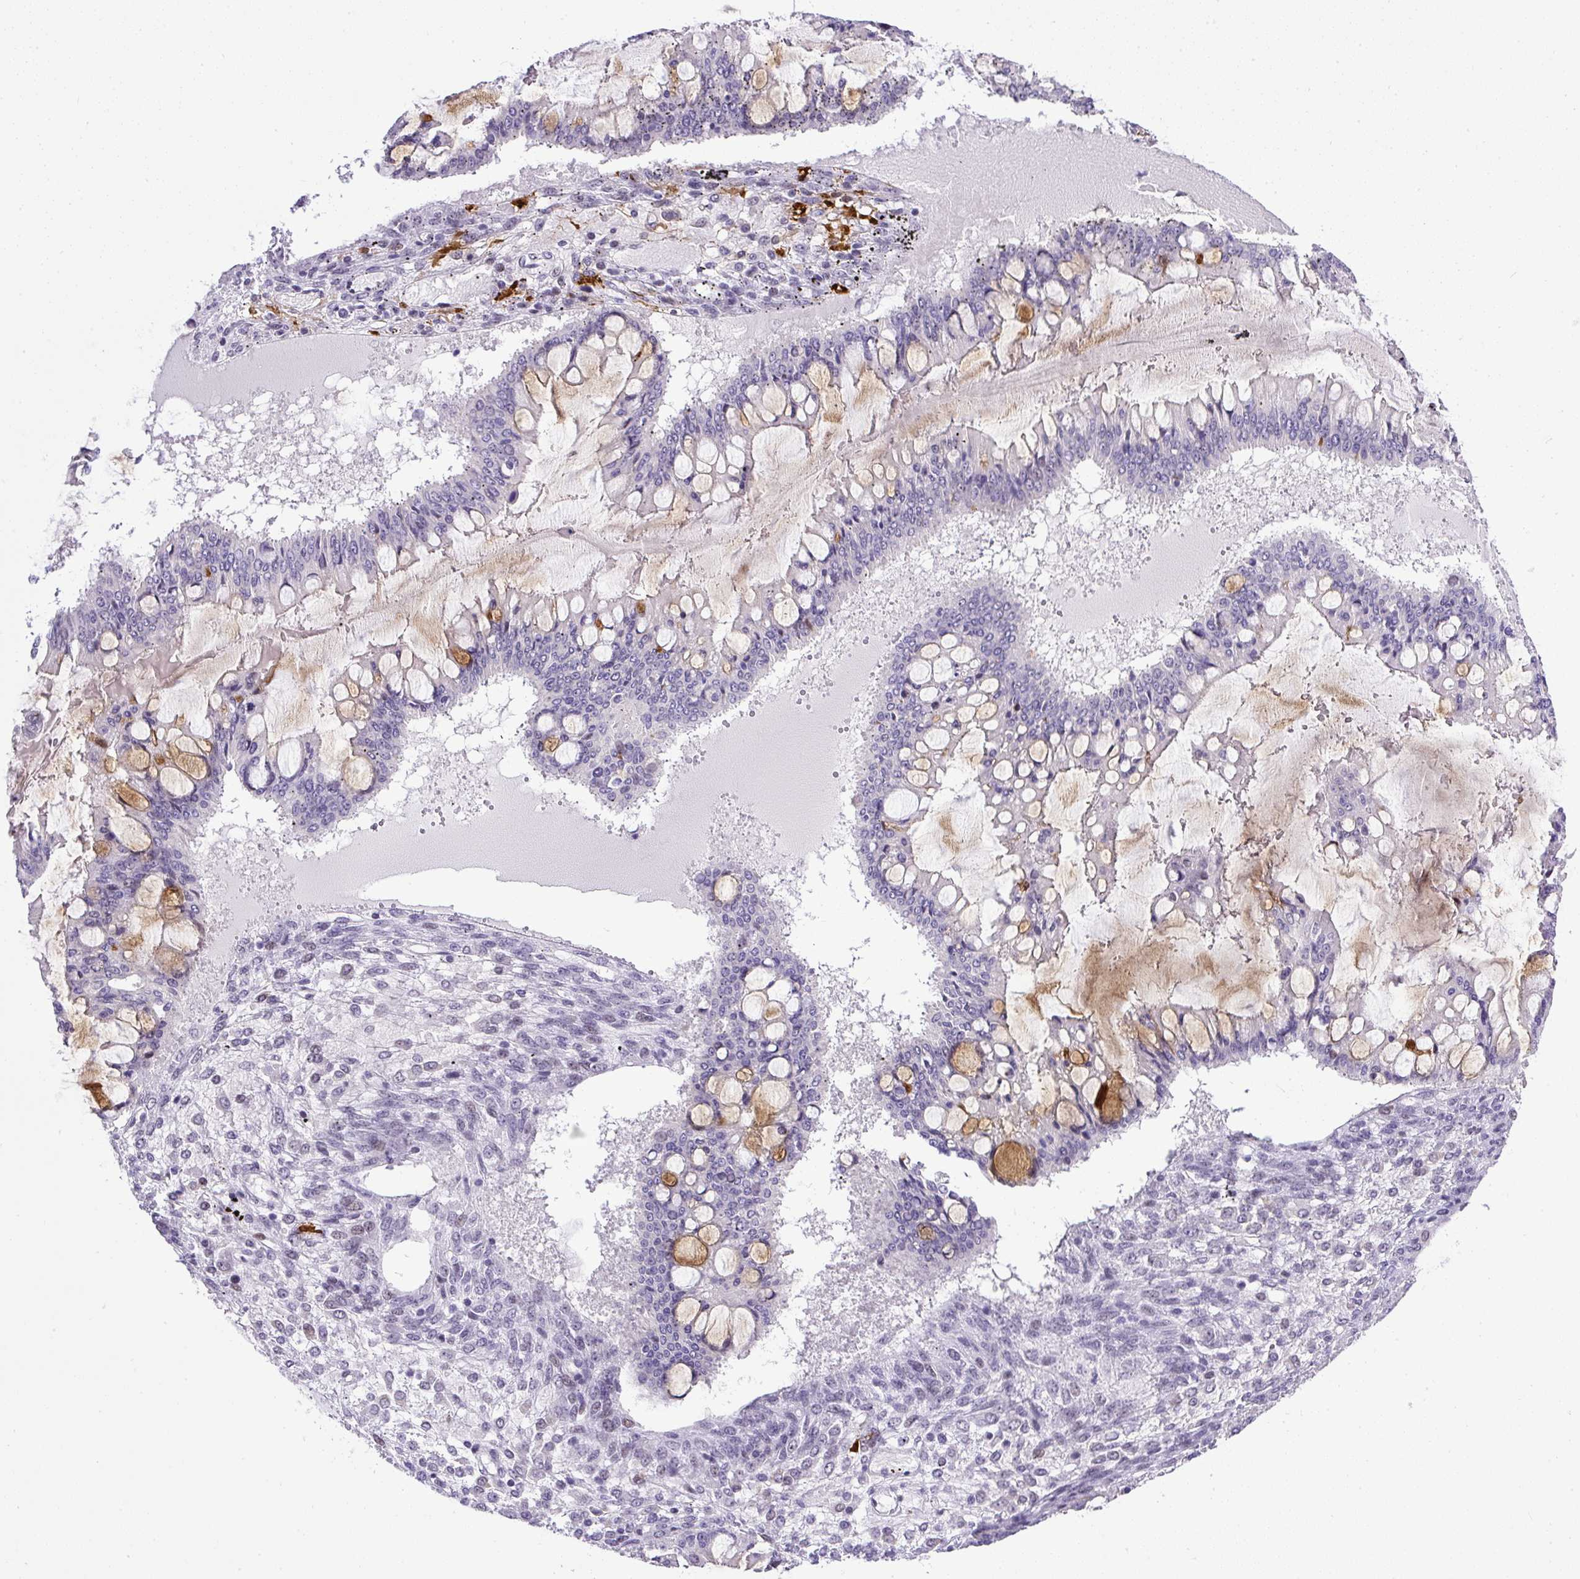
{"staining": {"intensity": "moderate", "quantity": "<25%", "location": "cytoplasmic/membranous"}, "tissue": "ovarian cancer", "cell_type": "Tumor cells", "image_type": "cancer", "snomed": [{"axis": "morphology", "description": "Cystadenocarcinoma, mucinous, NOS"}, {"axis": "topography", "description": "Ovary"}], "caption": "Tumor cells exhibit moderate cytoplasmic/membranous staining in approximately <25% of cells in ovarian cancer (mucinous cystadenocarcinoma). (brown staining indicates protein expression, while blue staining denotes nuclei).", "gene": "WNT10B", "patient": {"sex": "female", "age": 73}}